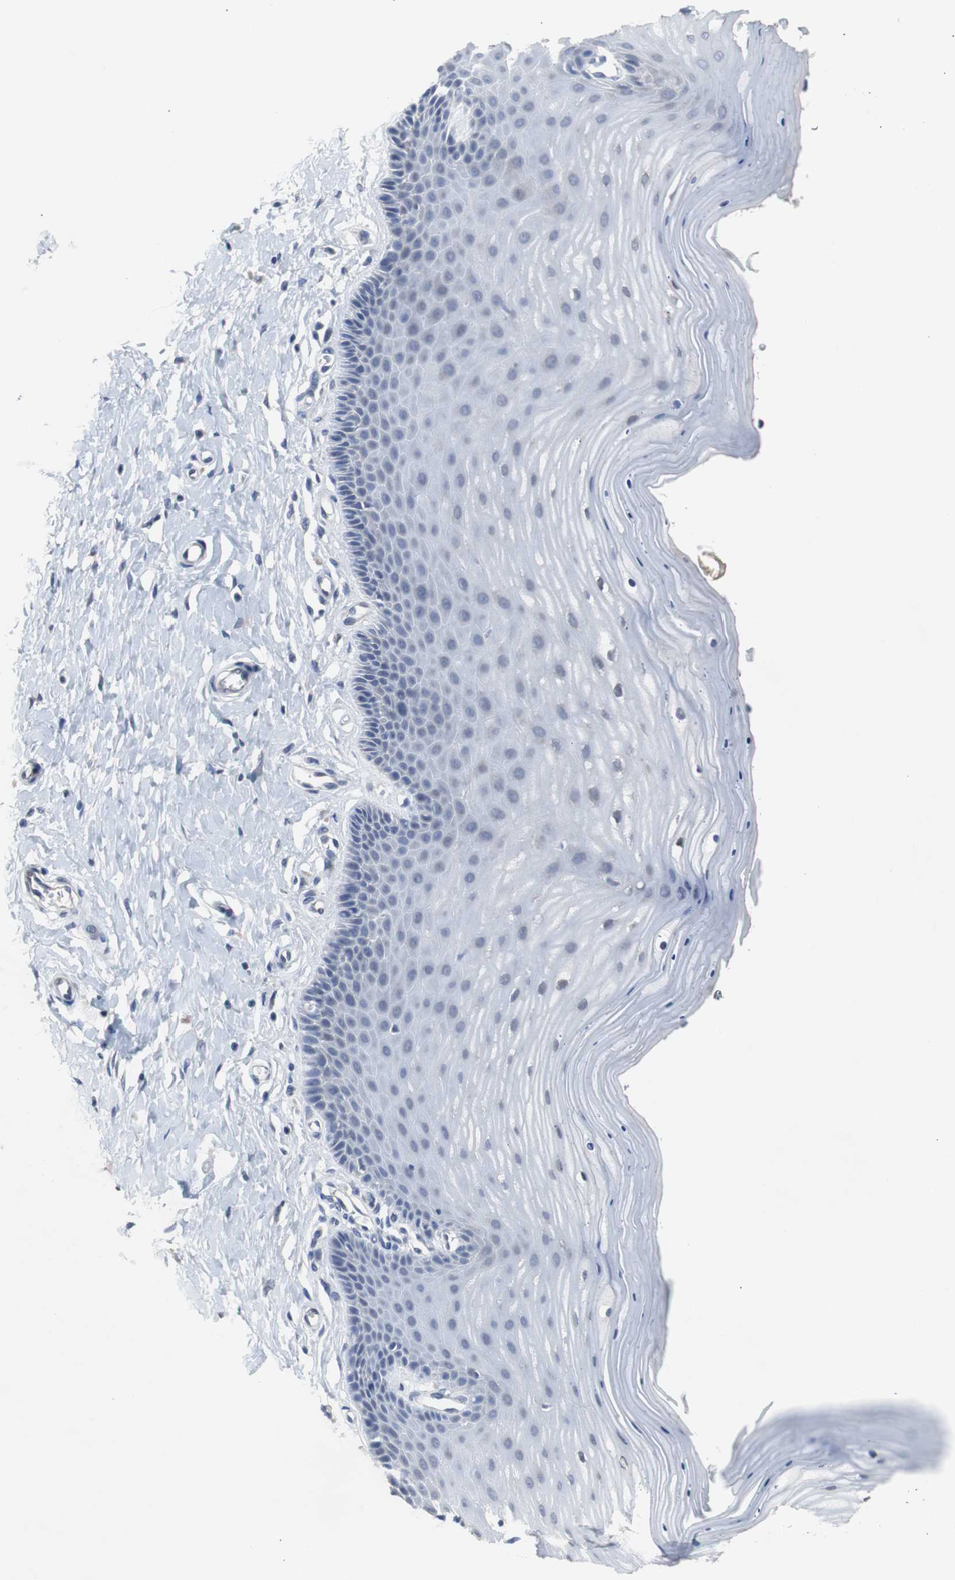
{"staining": {"intensity": "moderate", "quantity": ">75%", "location": "nuclear"}, "tissue": "cervix", "cell_type": "Glandular cells", "image_type": "normal", "snomed": [{"axis": "morphology", "description": "Normal tissue, NOS"}, {"axis": "topography", "description": "Cervix"}], "caption": "An IHC micrograph of unremarkable tissue is shown. Protein staining in brown labels moderate nuclear positivity in cervix within glandular cells.", "gene": "RBM47", "patient": {"sex": "female", "age": 55}}